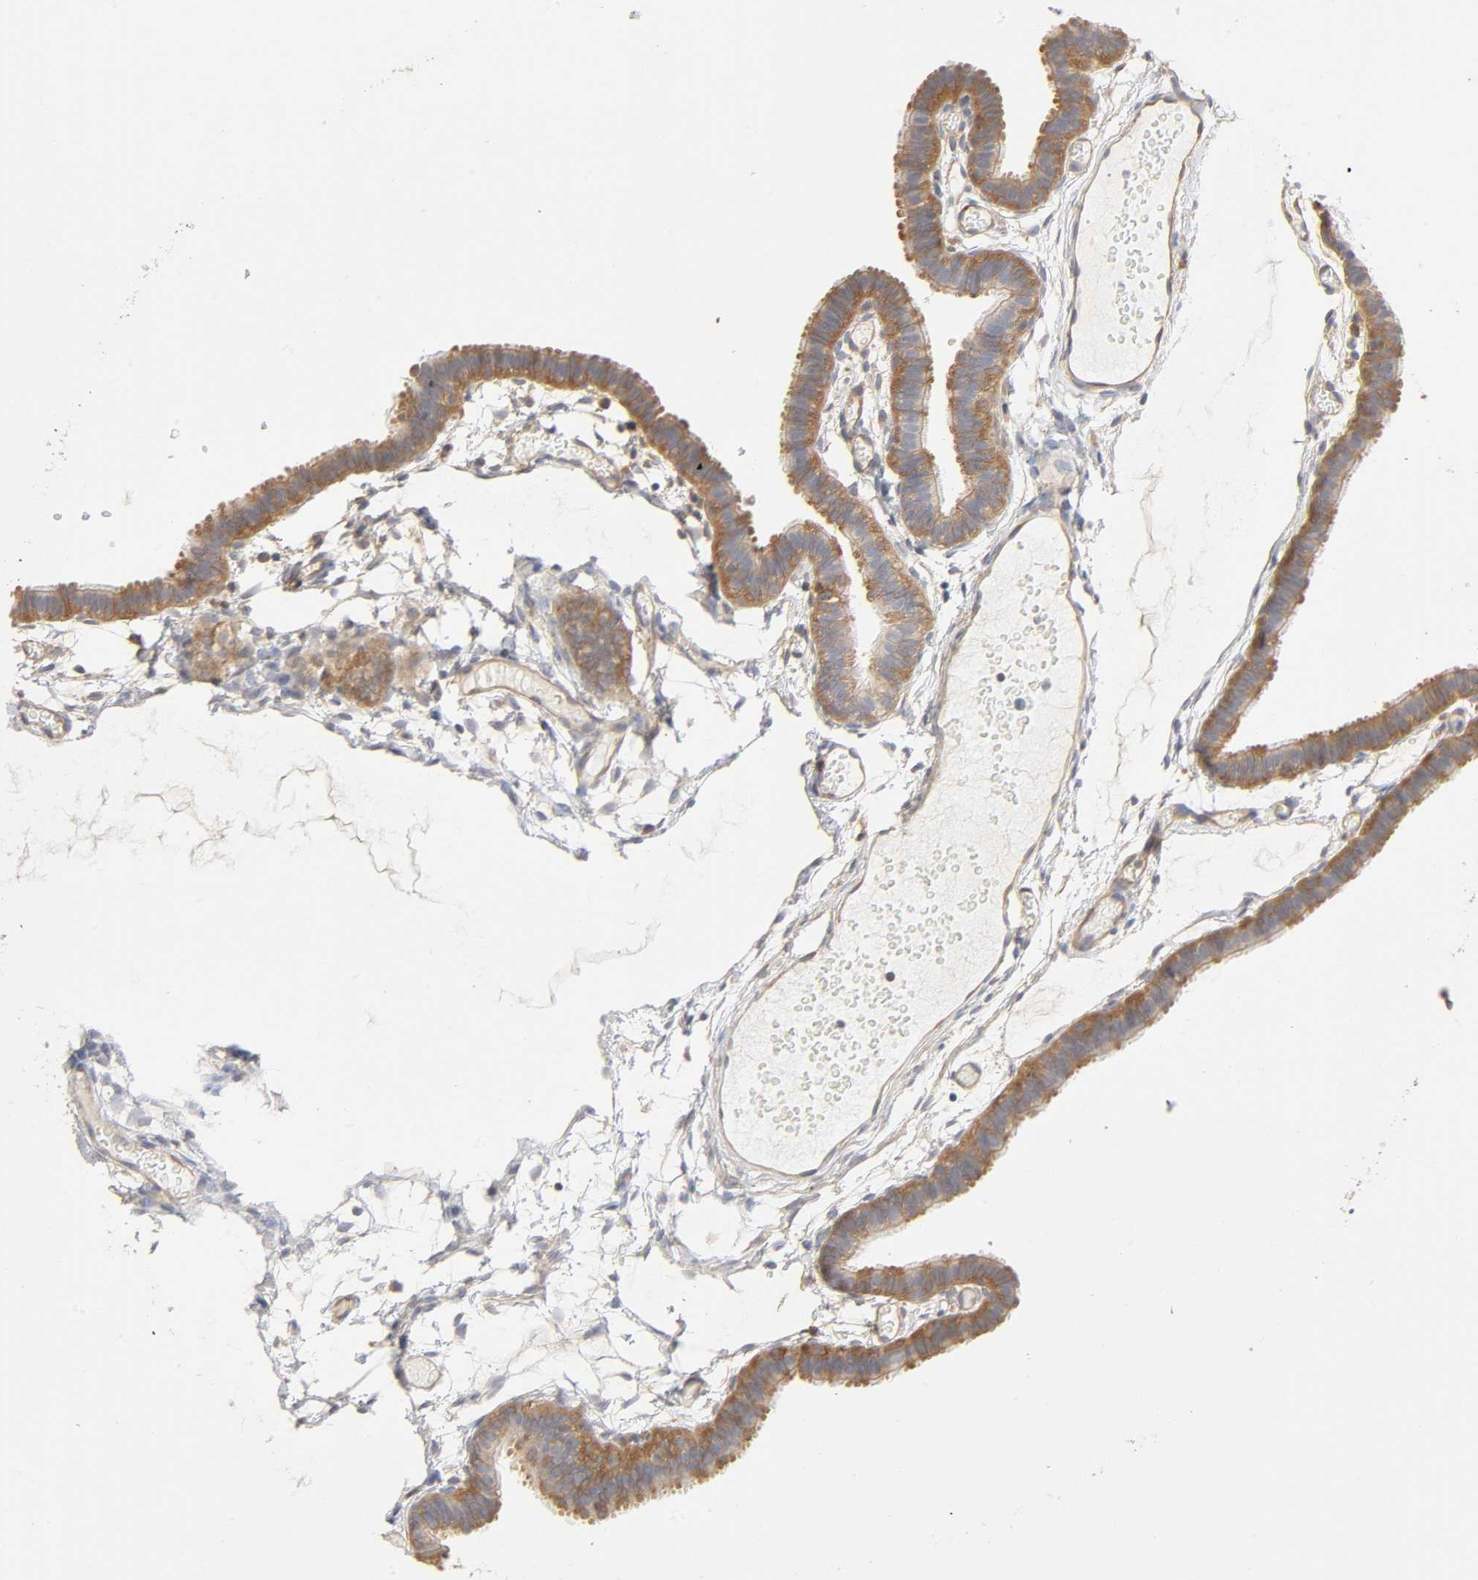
{"staining": {"intensity": "moderate", "quantity": ">75%", "location": "cytoplasmic/membranous"}, "tissue": "fallopian tube", "cell_type": "Glandular cells", "image_type": "normal", "snomed": [{"axis": "morphology", "description": "Normal tissue, NOS"}, {"axis": "topography", "description": "Fallopian tube"}], "caption": "An immunohistochemistry histopathology image of normal tissue is shown. Protein staining in brown highlights moderate cytoplasmic/membranous positivity in fallopian tube within glandular cells.", "gene": "IQCJ", "patient": {"sex": "female", "age": 29}}